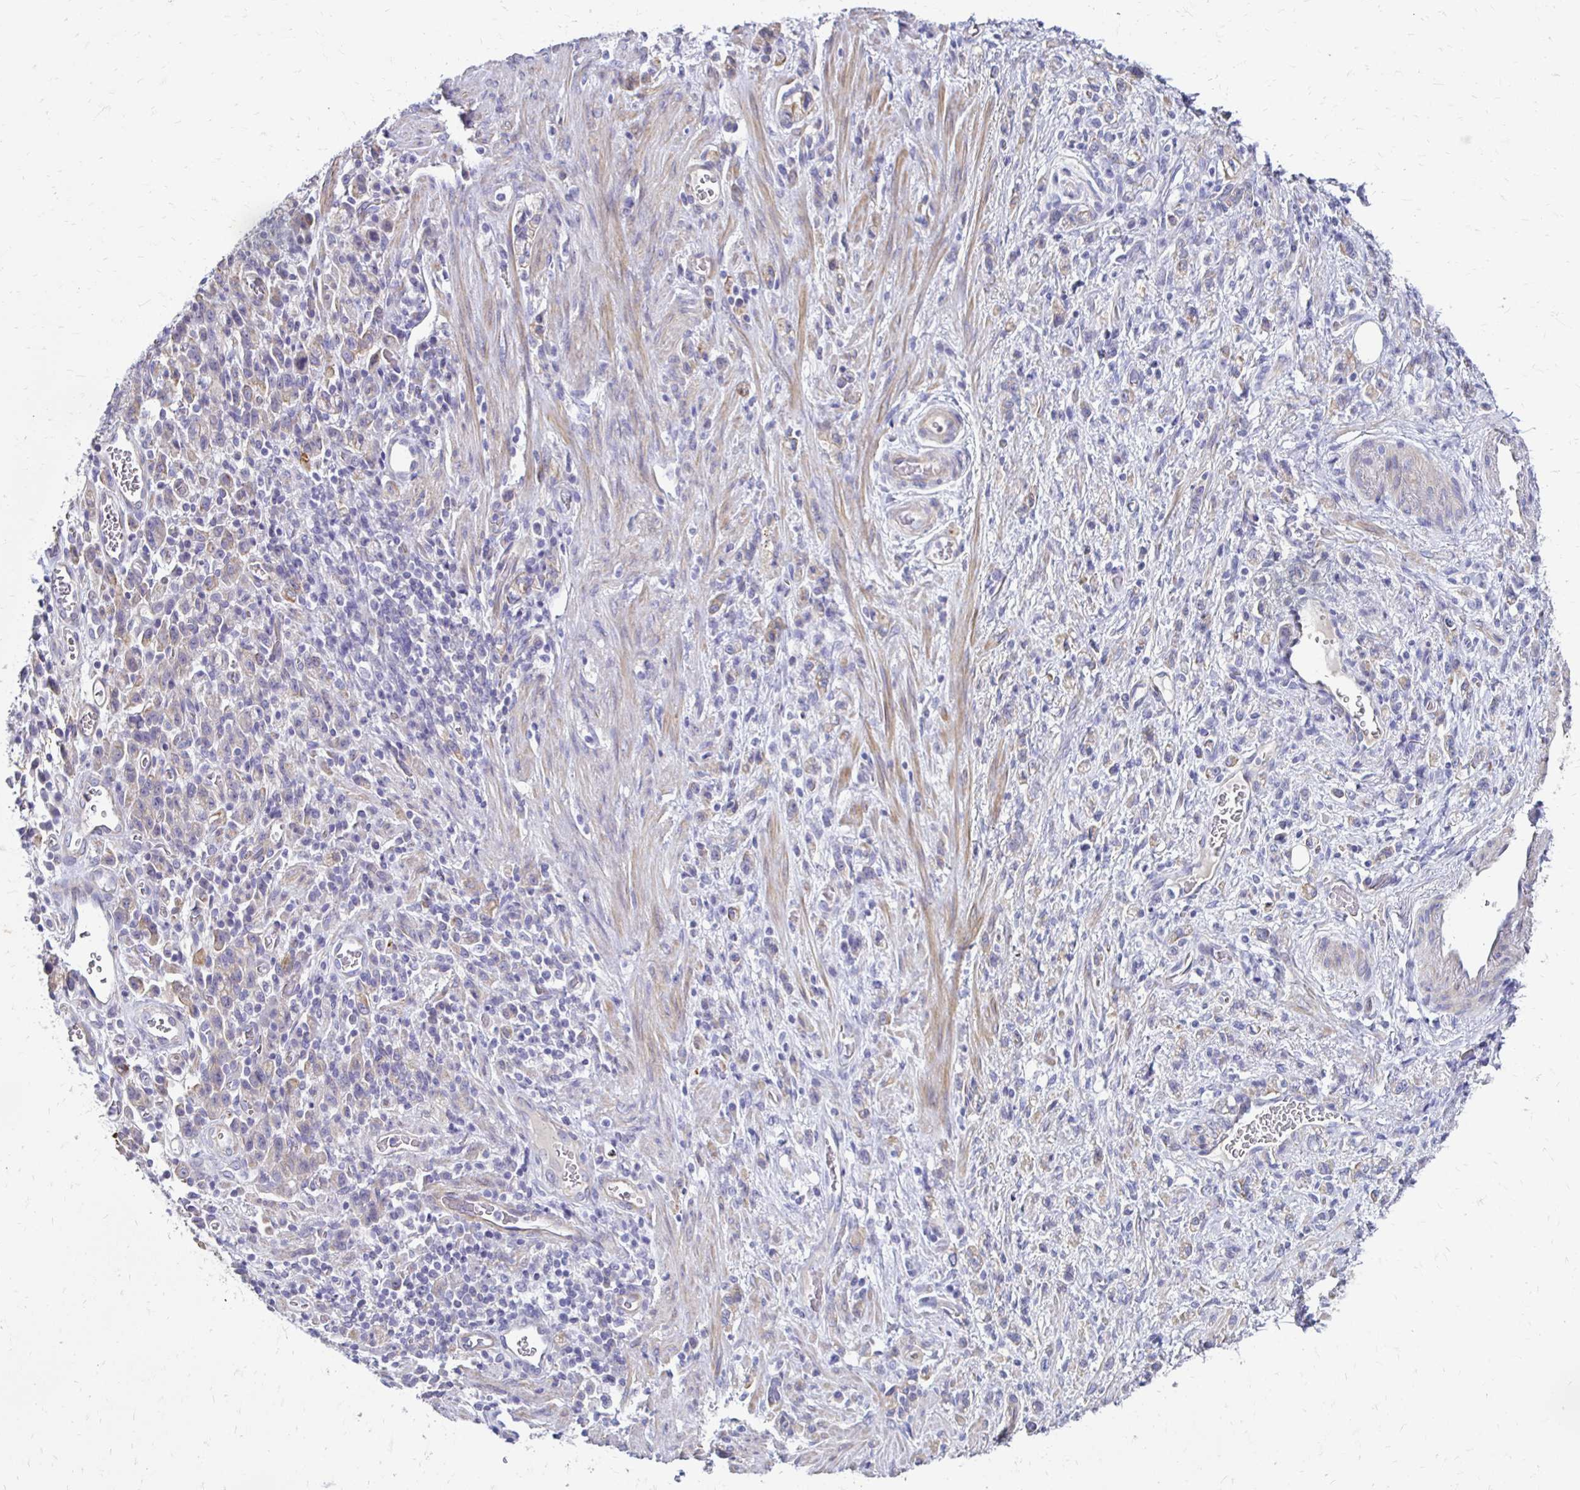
{"staining": {"intensity": "negative", "quantity": "none", "location": "none"}, "tissue": "stomach cancer", "cell_type": "Tumor cells", "image_type": "cancer", "snomed": [{"axis": "morphology", "description": "Adenocarcinoma, NOS"}, {"axis": "topography", "description": "Stomach"}], "caption": "This is an immunohistochemistry image of human stomach cancer (adenocarcinoma). There is no staining in tumor cells.", "gene": "AKAP6", "patient": {"sex": "male", "age": 77}}